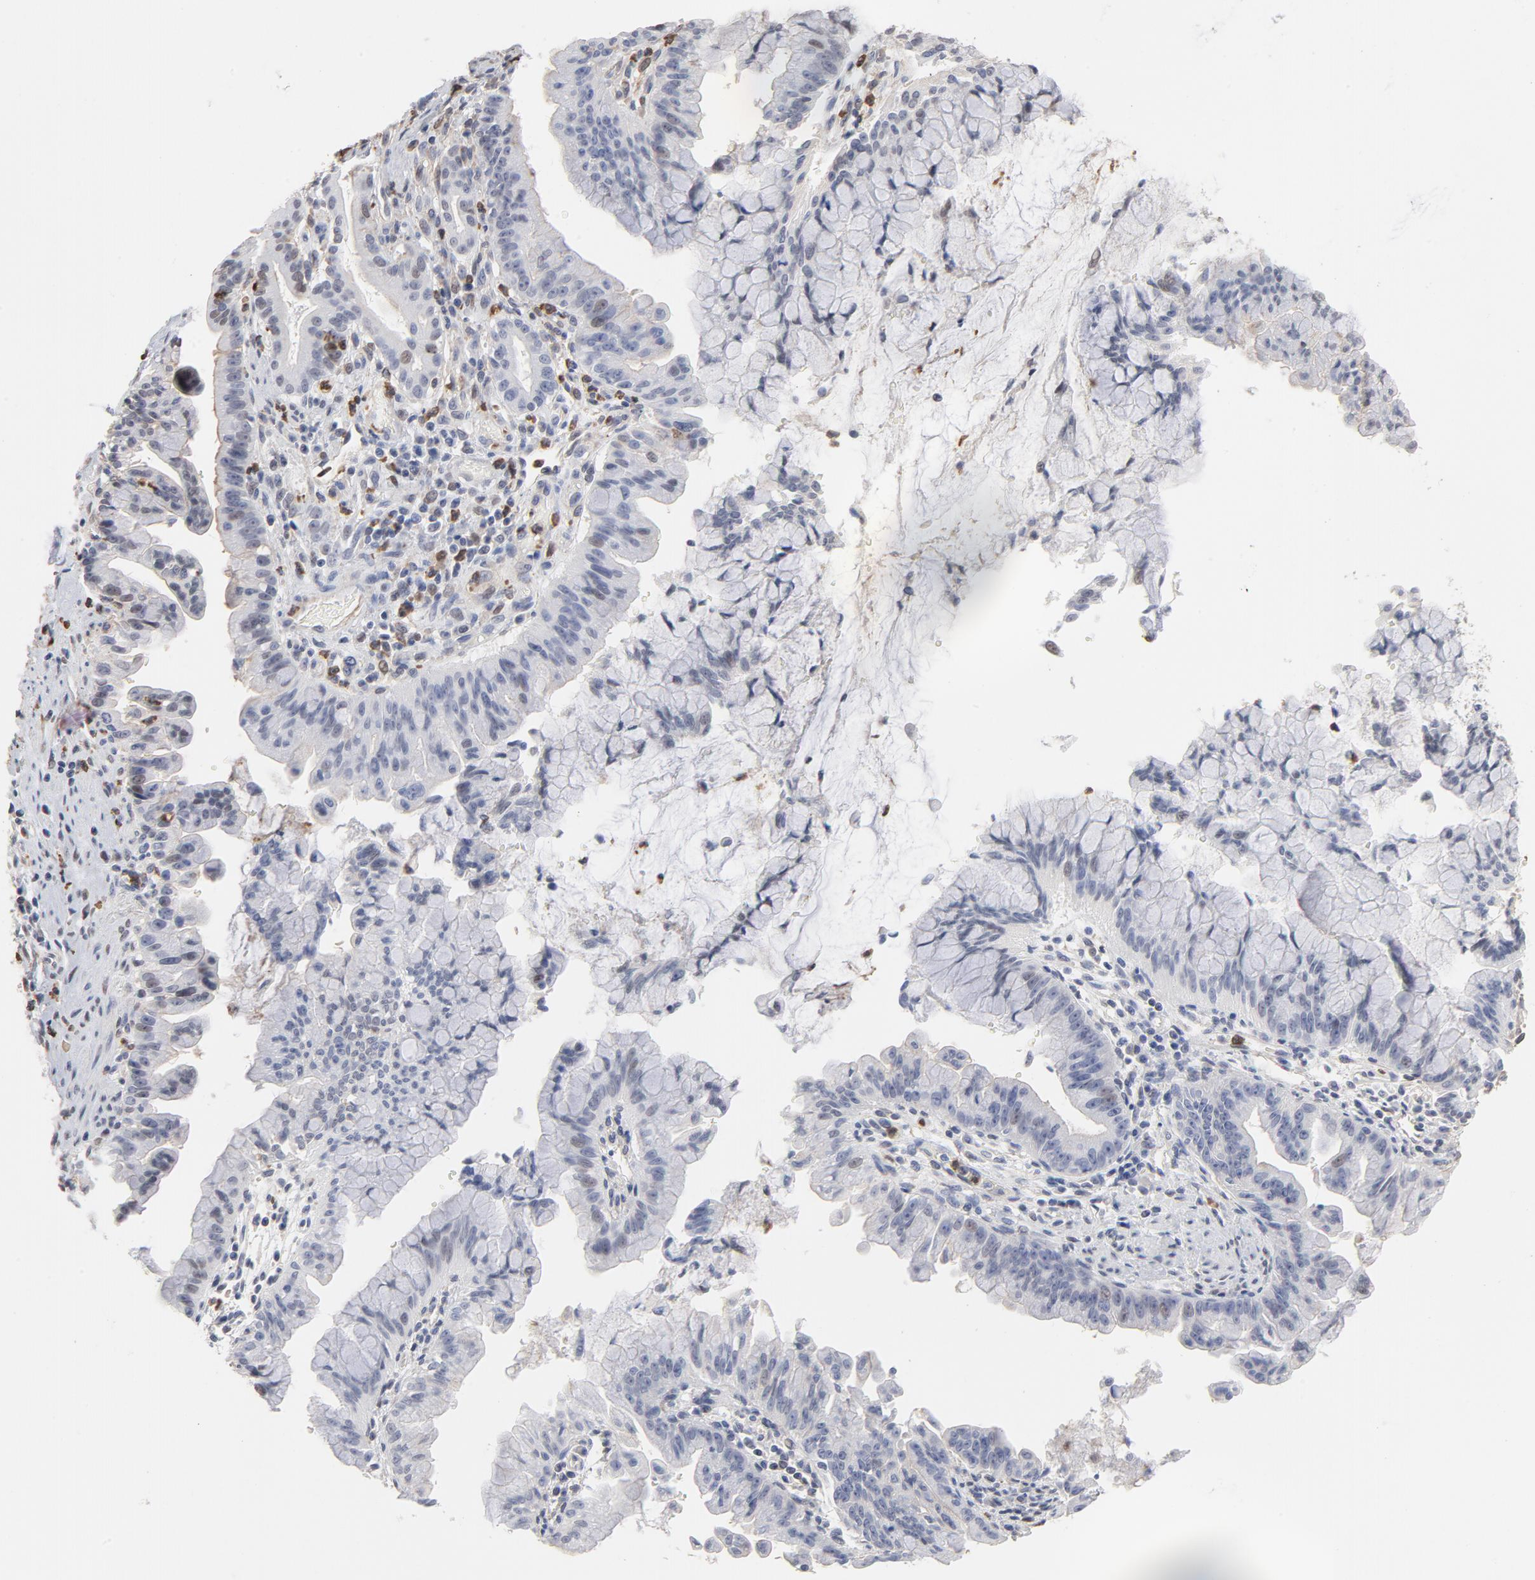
{"staining": {"intensity": "weak", "quantity": "<25%", "location": "nuclear"}, "tissue": "pancreatic cancer", "cell_type": "Tumor cells", "image_type": "cancer", "snomed": [{"axis": "morphology", "description": "Adenocarcinoma, NOS"}, {"axis": "topography", "description": "Pancreas"}], "caption": "This is a image of IHC staining of pancreatic cancer (adenocarcinoma), which shows no expression in tumor cells.", "gene": "PNMA1", "patient": {"sex": "male", "age": 59}}